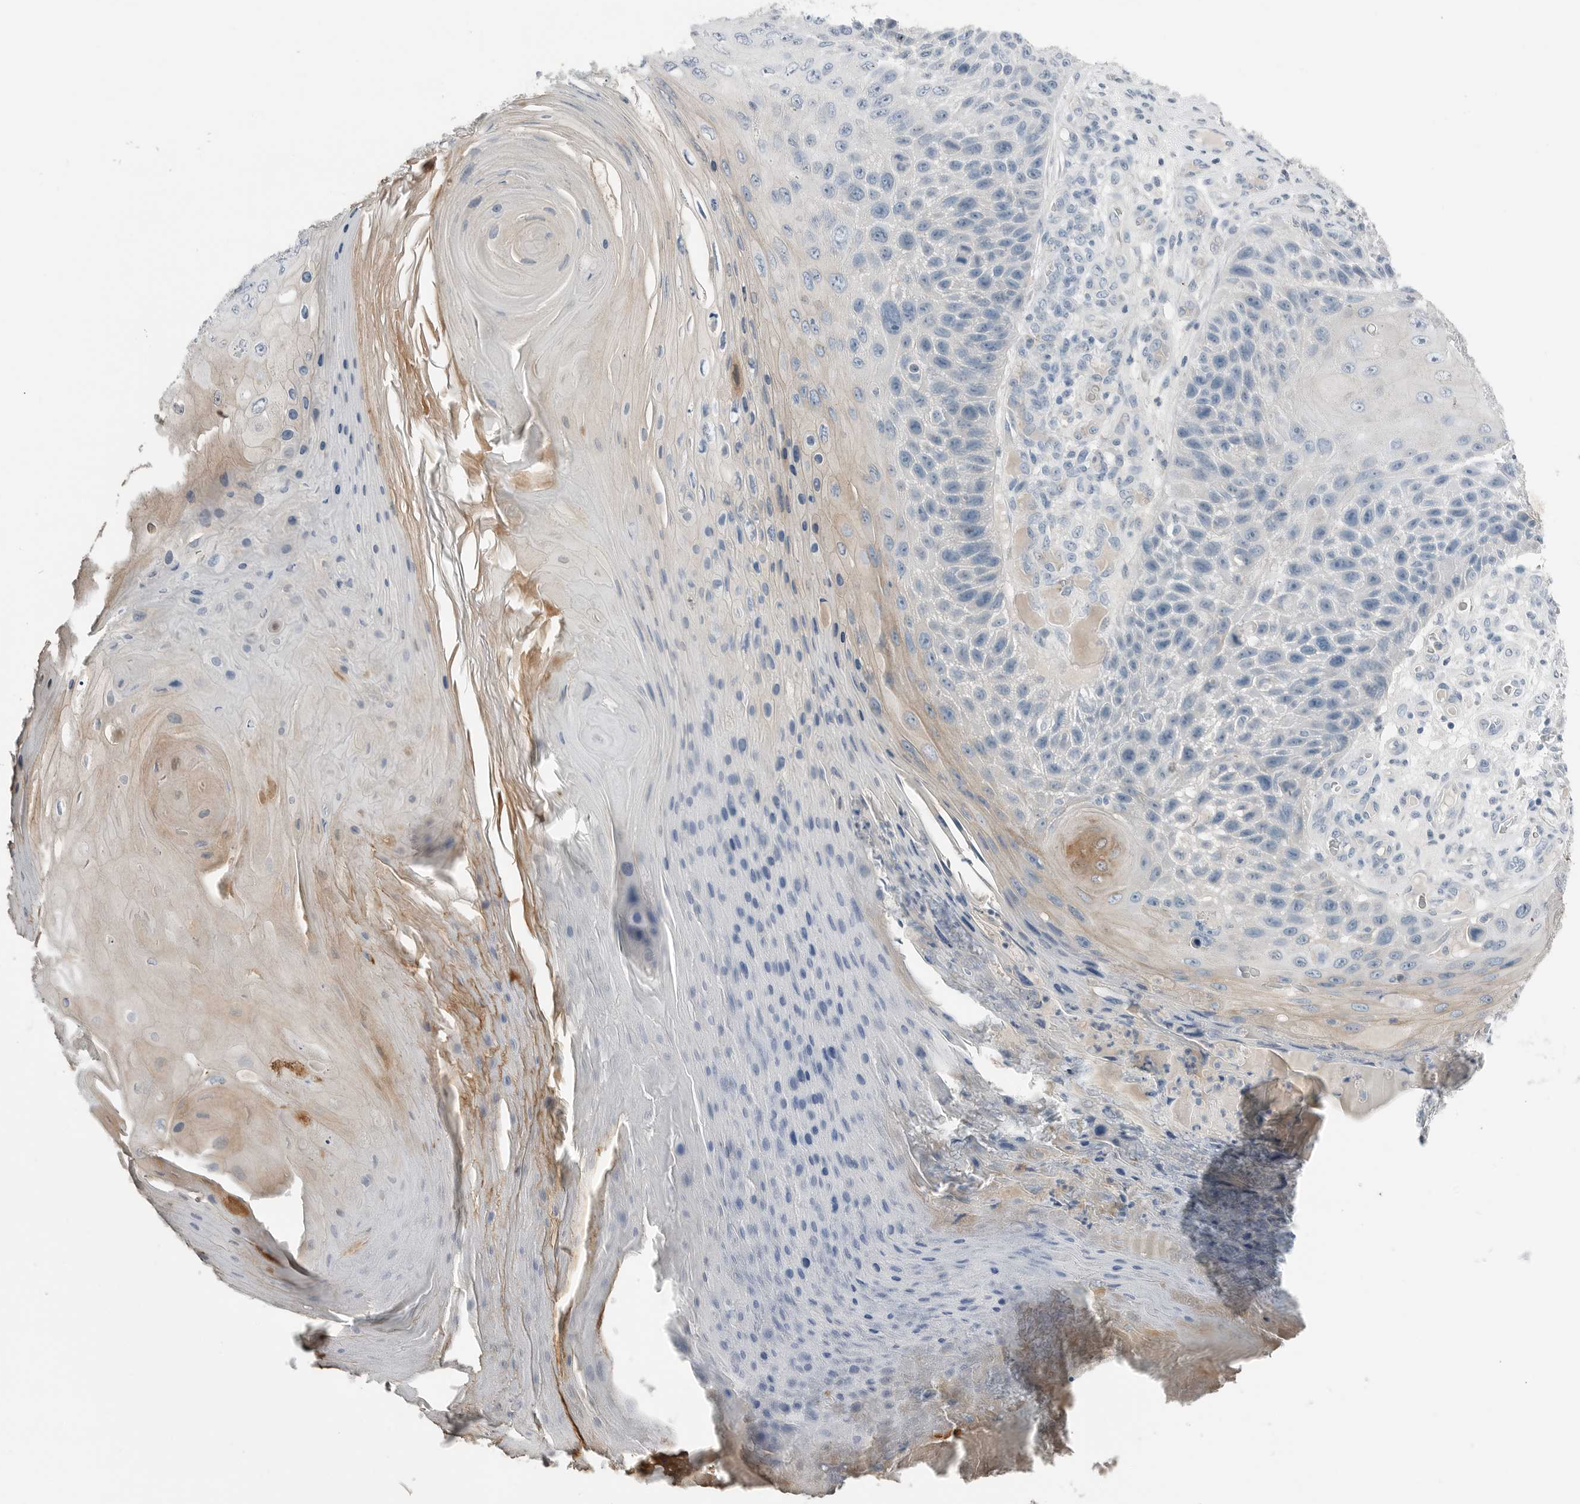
{"staining": {"intensity": "negative", "quantity": "none", "location": "none"}, "tissue": "skin cancer", "cell_type": "Tumor cells", "image_type": "cancer", "snomed": [{"axis": "morphology", "description": "Squamous cell carcinoma, NOS"}, {"axis": "topography", "description": "Skin"}], "caption": "This is a photomicrograph of IHC staining of skin cancer (squamous cell carcinoma), which shows no staining in tumor cells. (DAB (3,3'-diaminobenzidine) immunohistochemistry, high magnification).", "gene": "SERPINB7", "patient": {"sex": "female", "age": 88}}